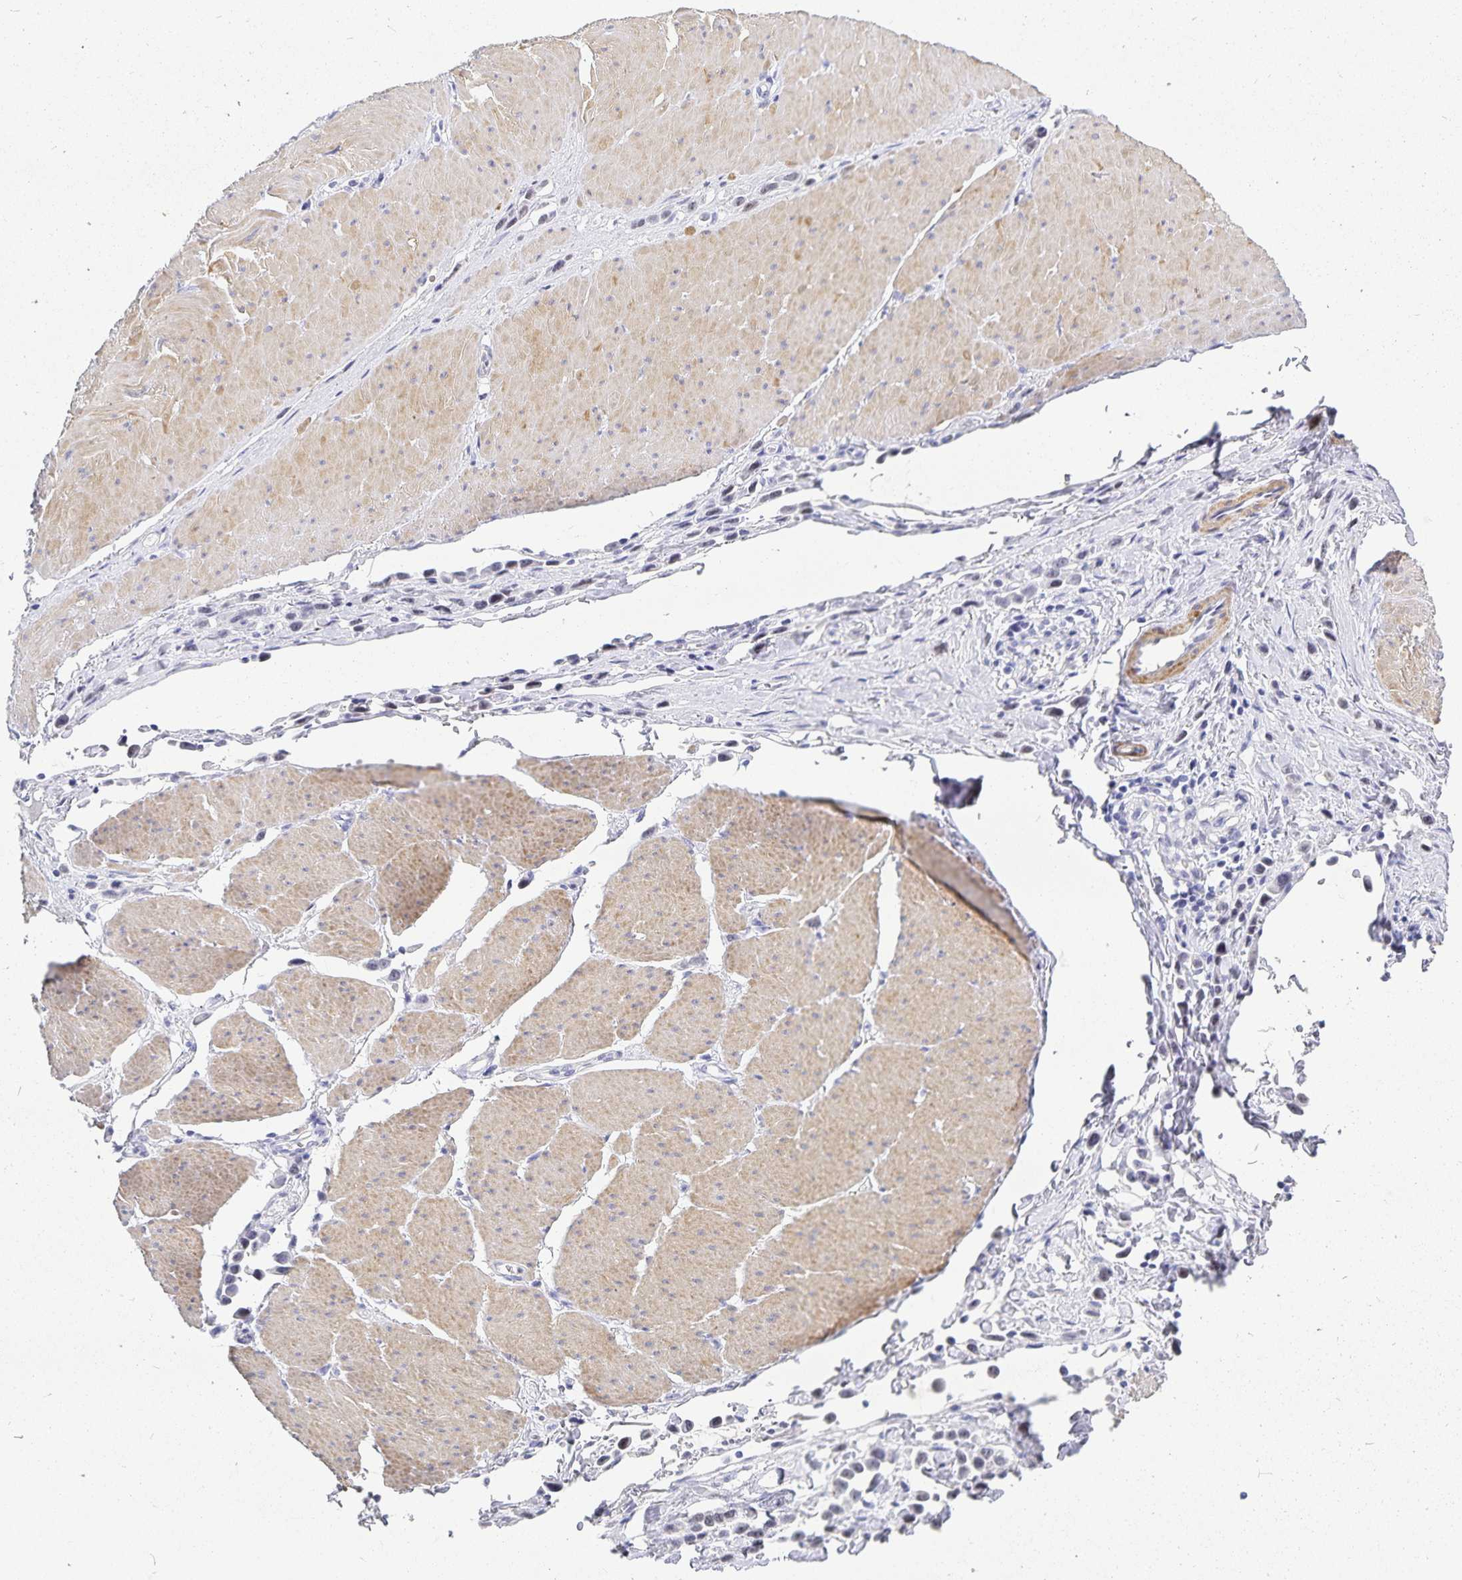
{"staining": {"intensity": "negative", "quantity": "none", "location": "none"}, "tissue": "stomach cancer", "cell_type": "Tumor cells", "image_type": "cancer", "snomed": [{"axis": "morphology", "description": "Adenocarcinoma, NOS"}, {"axis": "topography", "description": "Stomach"}], "caption": "Tumor cells show no significant protein expression in stomach cancer.", "gene": "HMGB3", "patient": {"sex": "male", "age": 47}}